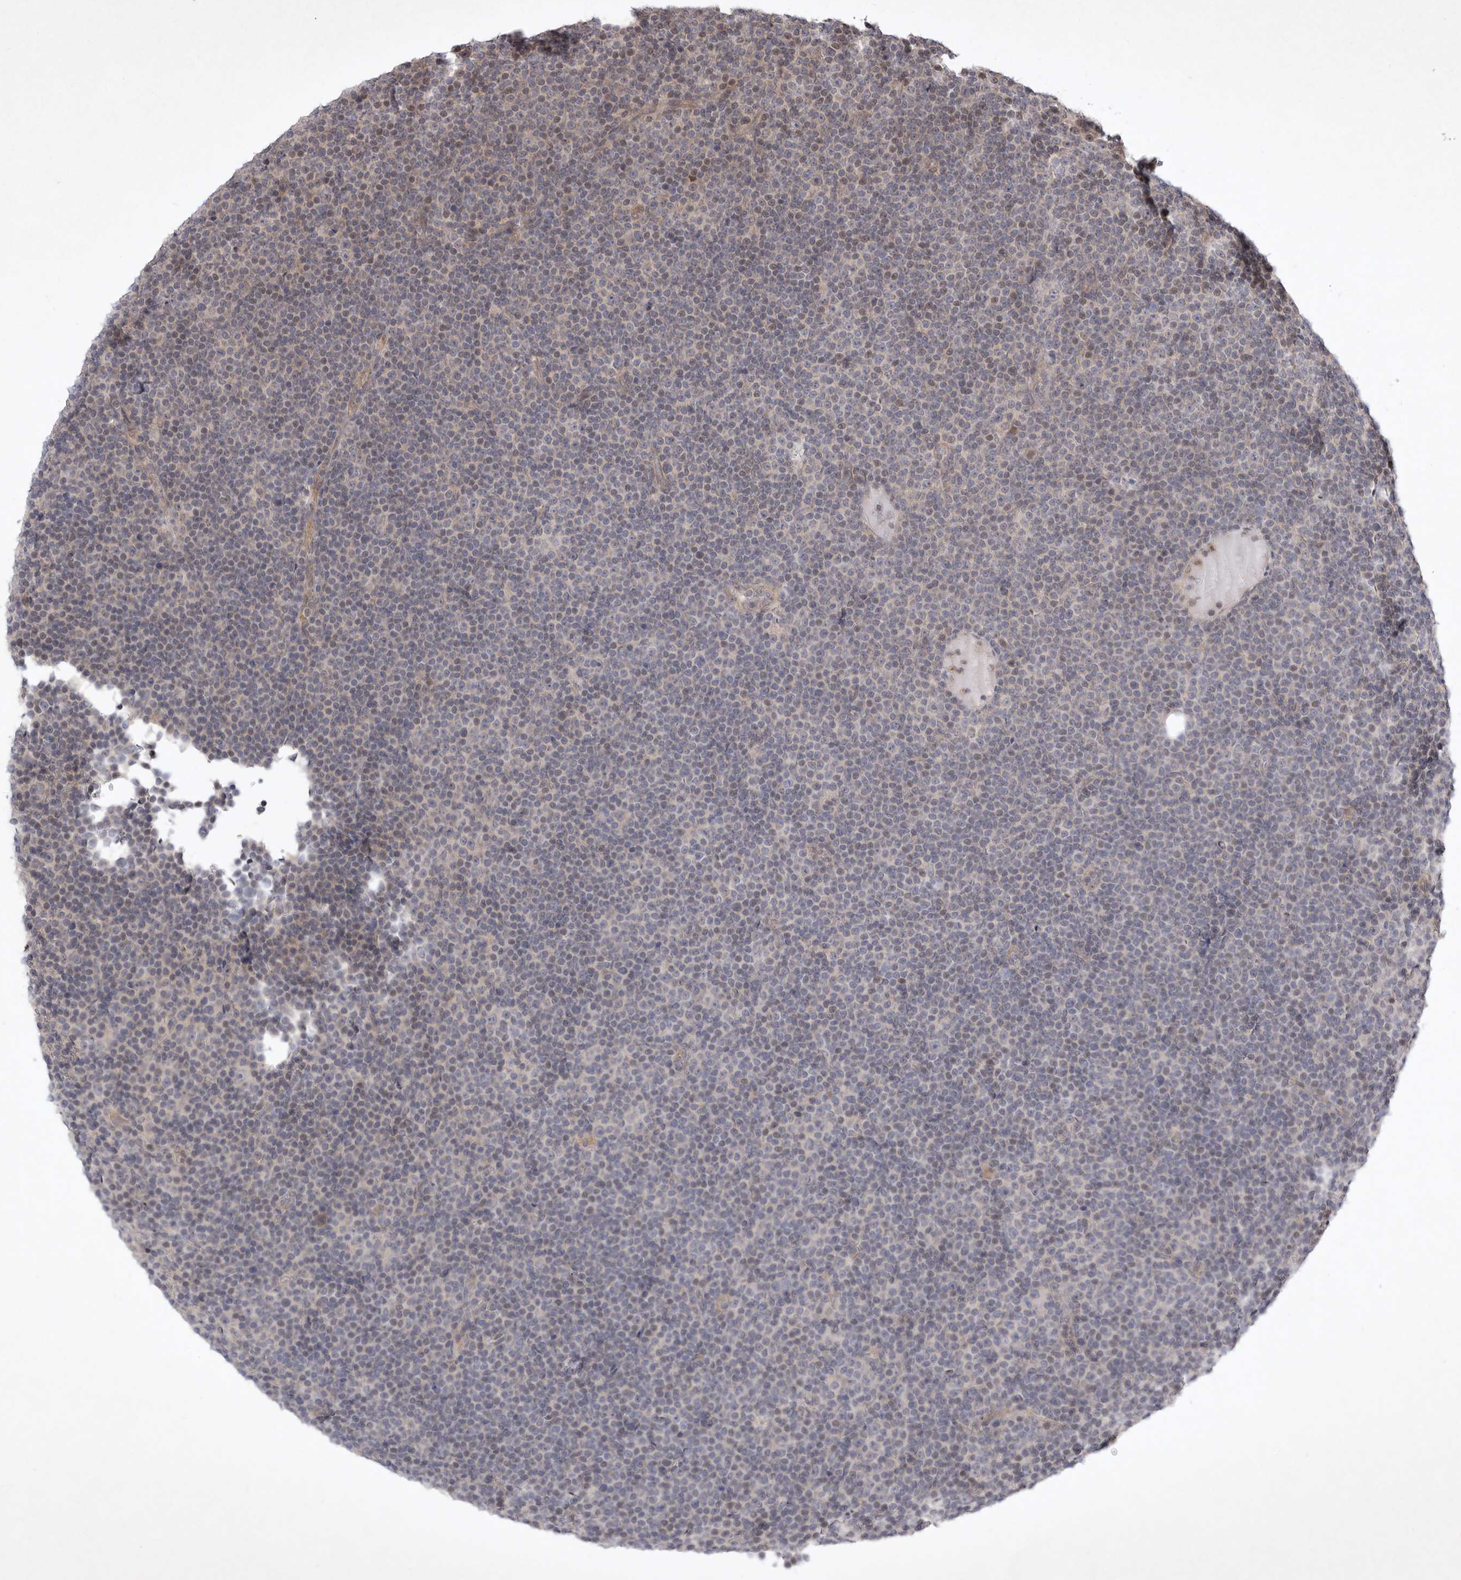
{"staining": {"intensity": "weak", "quantity": "<25%", "location": "nuclear"}, "tissue": "lymphoma", "cell_type": "Tumor cells", "image_type": "cancer", "snomed": [{"axis": "morphology", "description": "Malignant lymphoma, non-Hodgkin's type, Low grade"}, {"axis": "topography", "description": "Lymph node"}], "caption": "DAB immunohistochemical staining of human lymphoma demonstrates no significant positivity in tumor cells. (Stains: DAB (3,3'-diaminobenzidine) IHC with hematoxylin counter stain, Microscopy: brightfield microscopy at high magnification).", "gene": "EIF2AK1", "patient": {"sex": "female", "age": 67}}